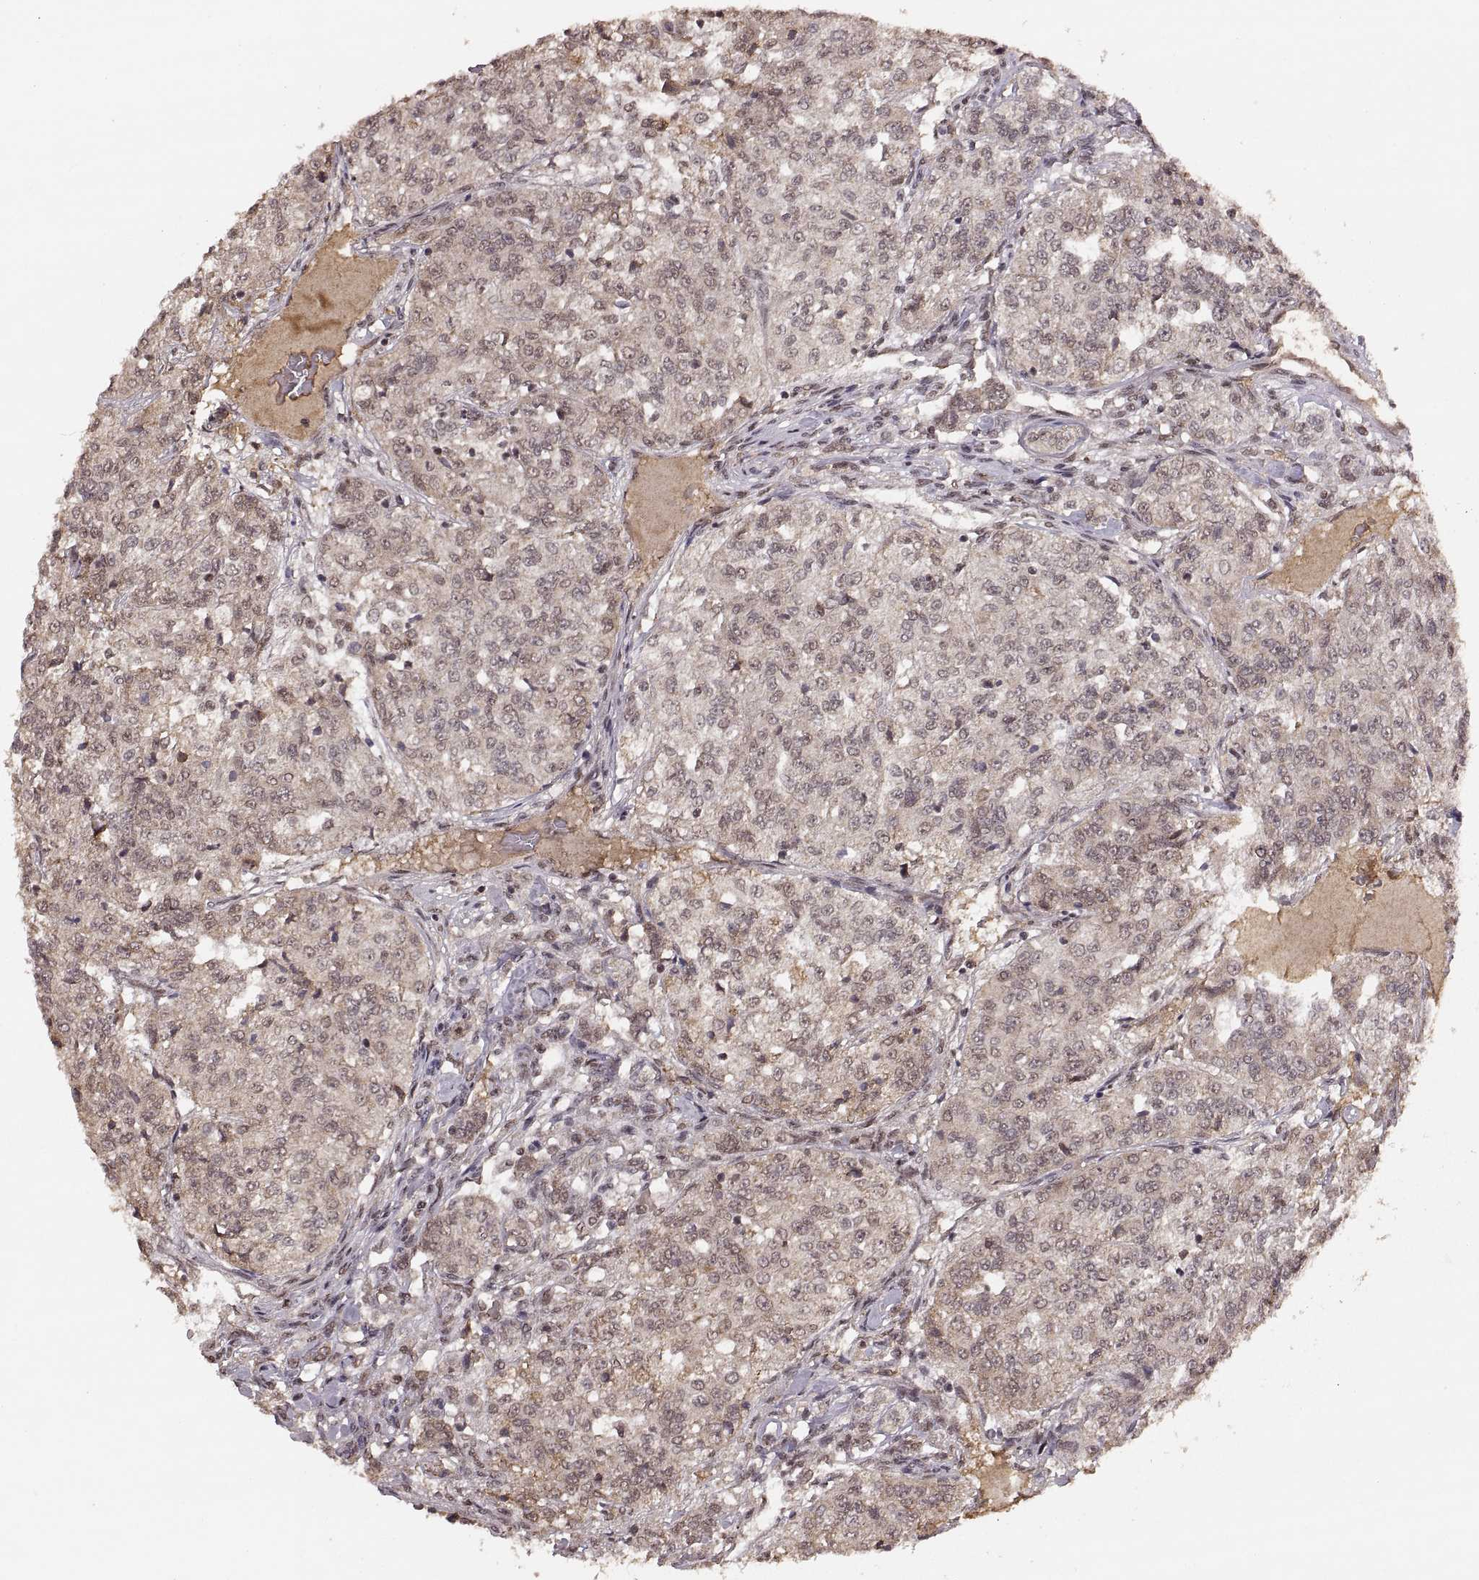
{"staining": {"intensity": "weak", "quantity": "25%-75%", "location": "cytoplasmic/membranous"}, "tissue": "renal cancer", "cell_type": "Tumor cells", "image_type": "cancer", "snomed": [{"axis": "morphology", "description": "Adenocarcinoma, NOS"}, {"axis": "topography", "description": "Kidney"}], "caption": "Weak cytoplasmic/membranous expression is present in about 25%-75% of tumor cells in renal adenocarcinoma.", "gene": "RFT1", "patient": {"sex": "female", "age": 63}}